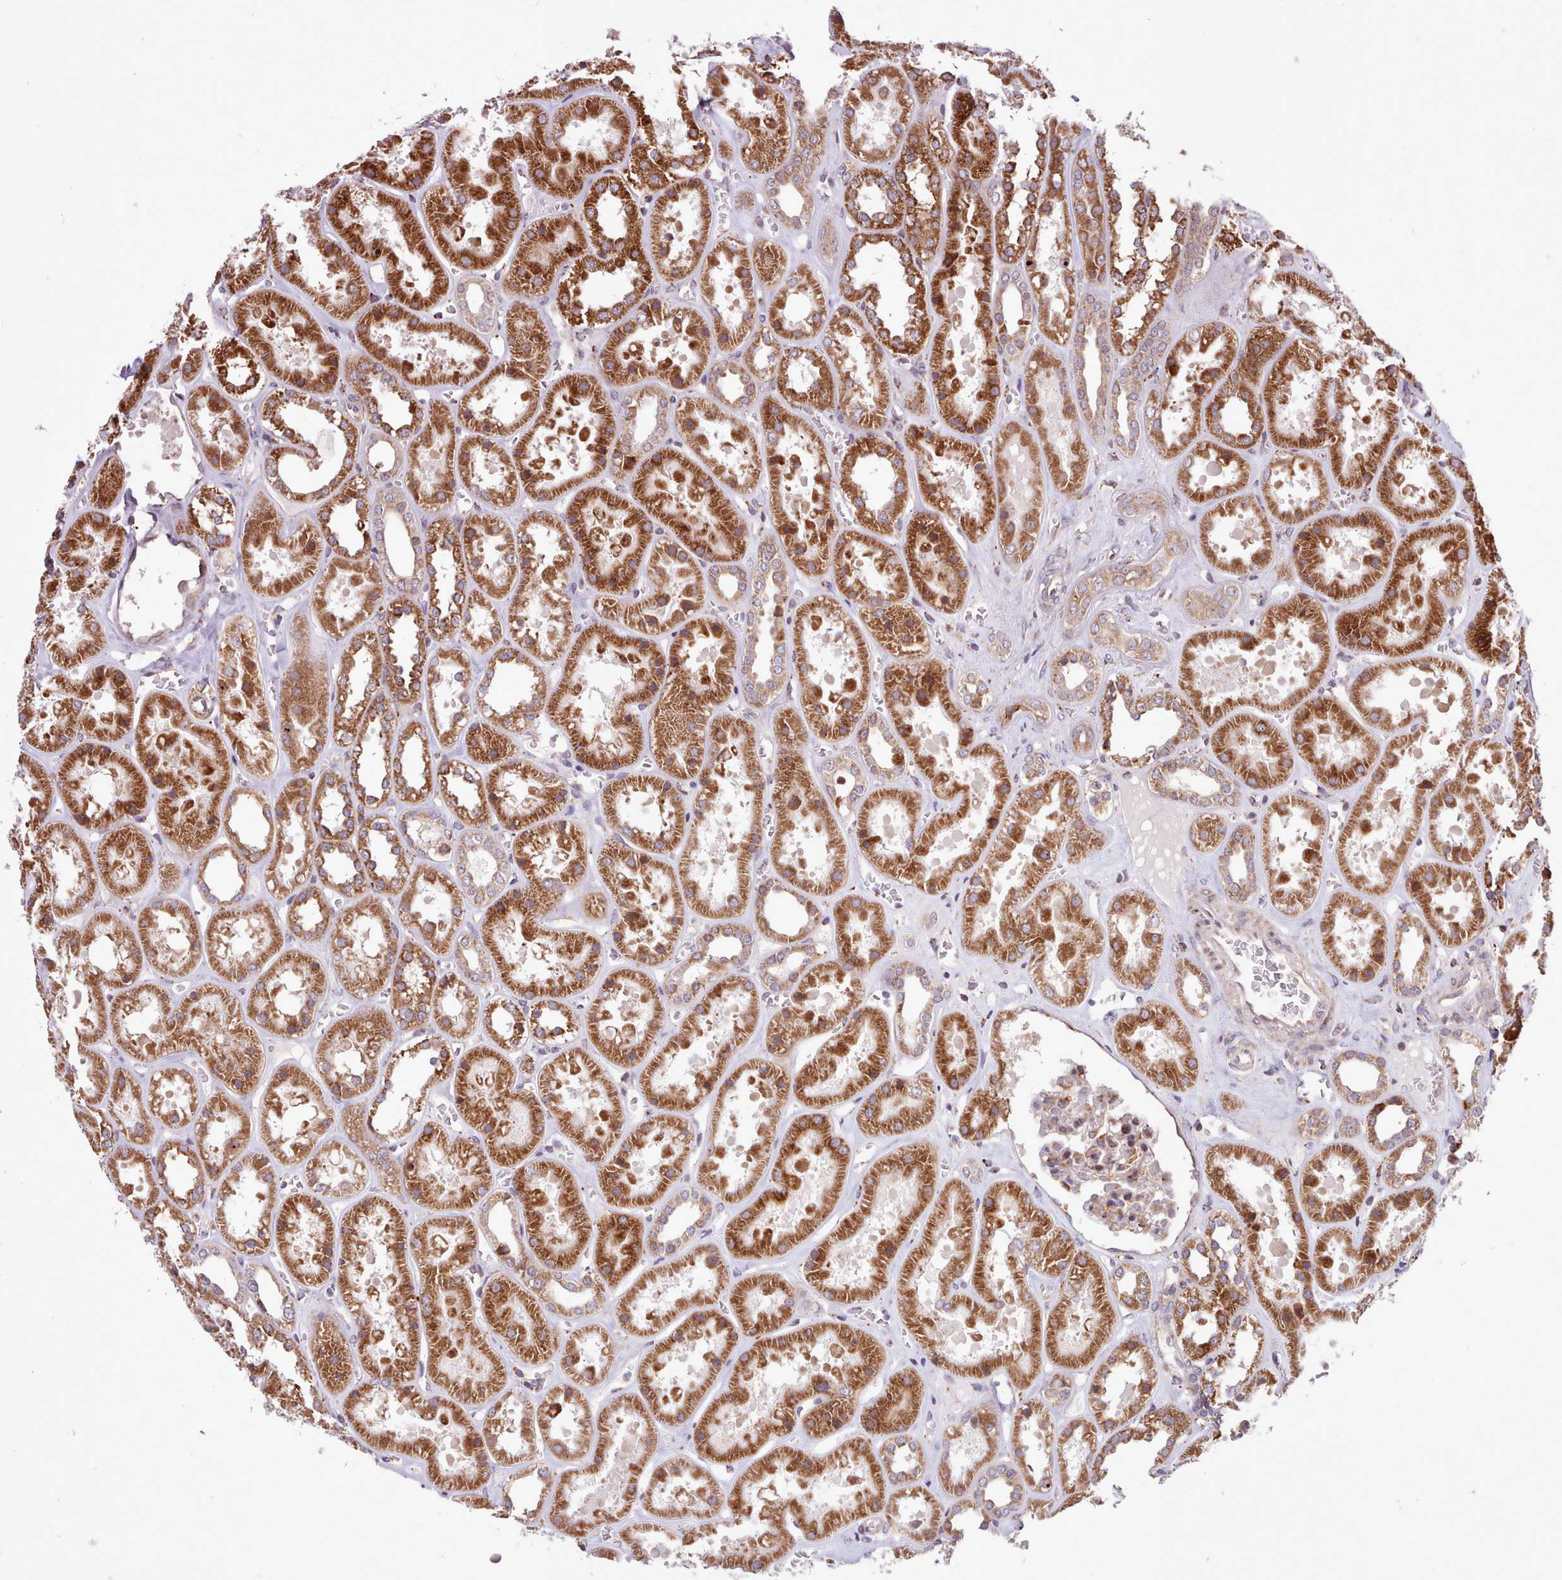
{"staining": {"intensity": "moderate", "quantity": "25%-75%", "location": "cytoplasmic/membranous"}, "tissue": "kidney", "cell_type": "Cells in glomeruli", "image_type": "normal", "snomed": [{"axis": "morphology", "description": "Normal tissue, NOS"}, {"axis": "topography", "description": "Kidney"}], "caption": "Normal kidney was stained to show a protein in brown. There is medium levels of moderate cytoplasmic/membranous positivity in about 25%-75% of cells in glomeruli. (DAB IHC with brightfield microscopy, high magnification).", "gene": "TTLL3", "patient": {"sex": "female", "age": 41}}